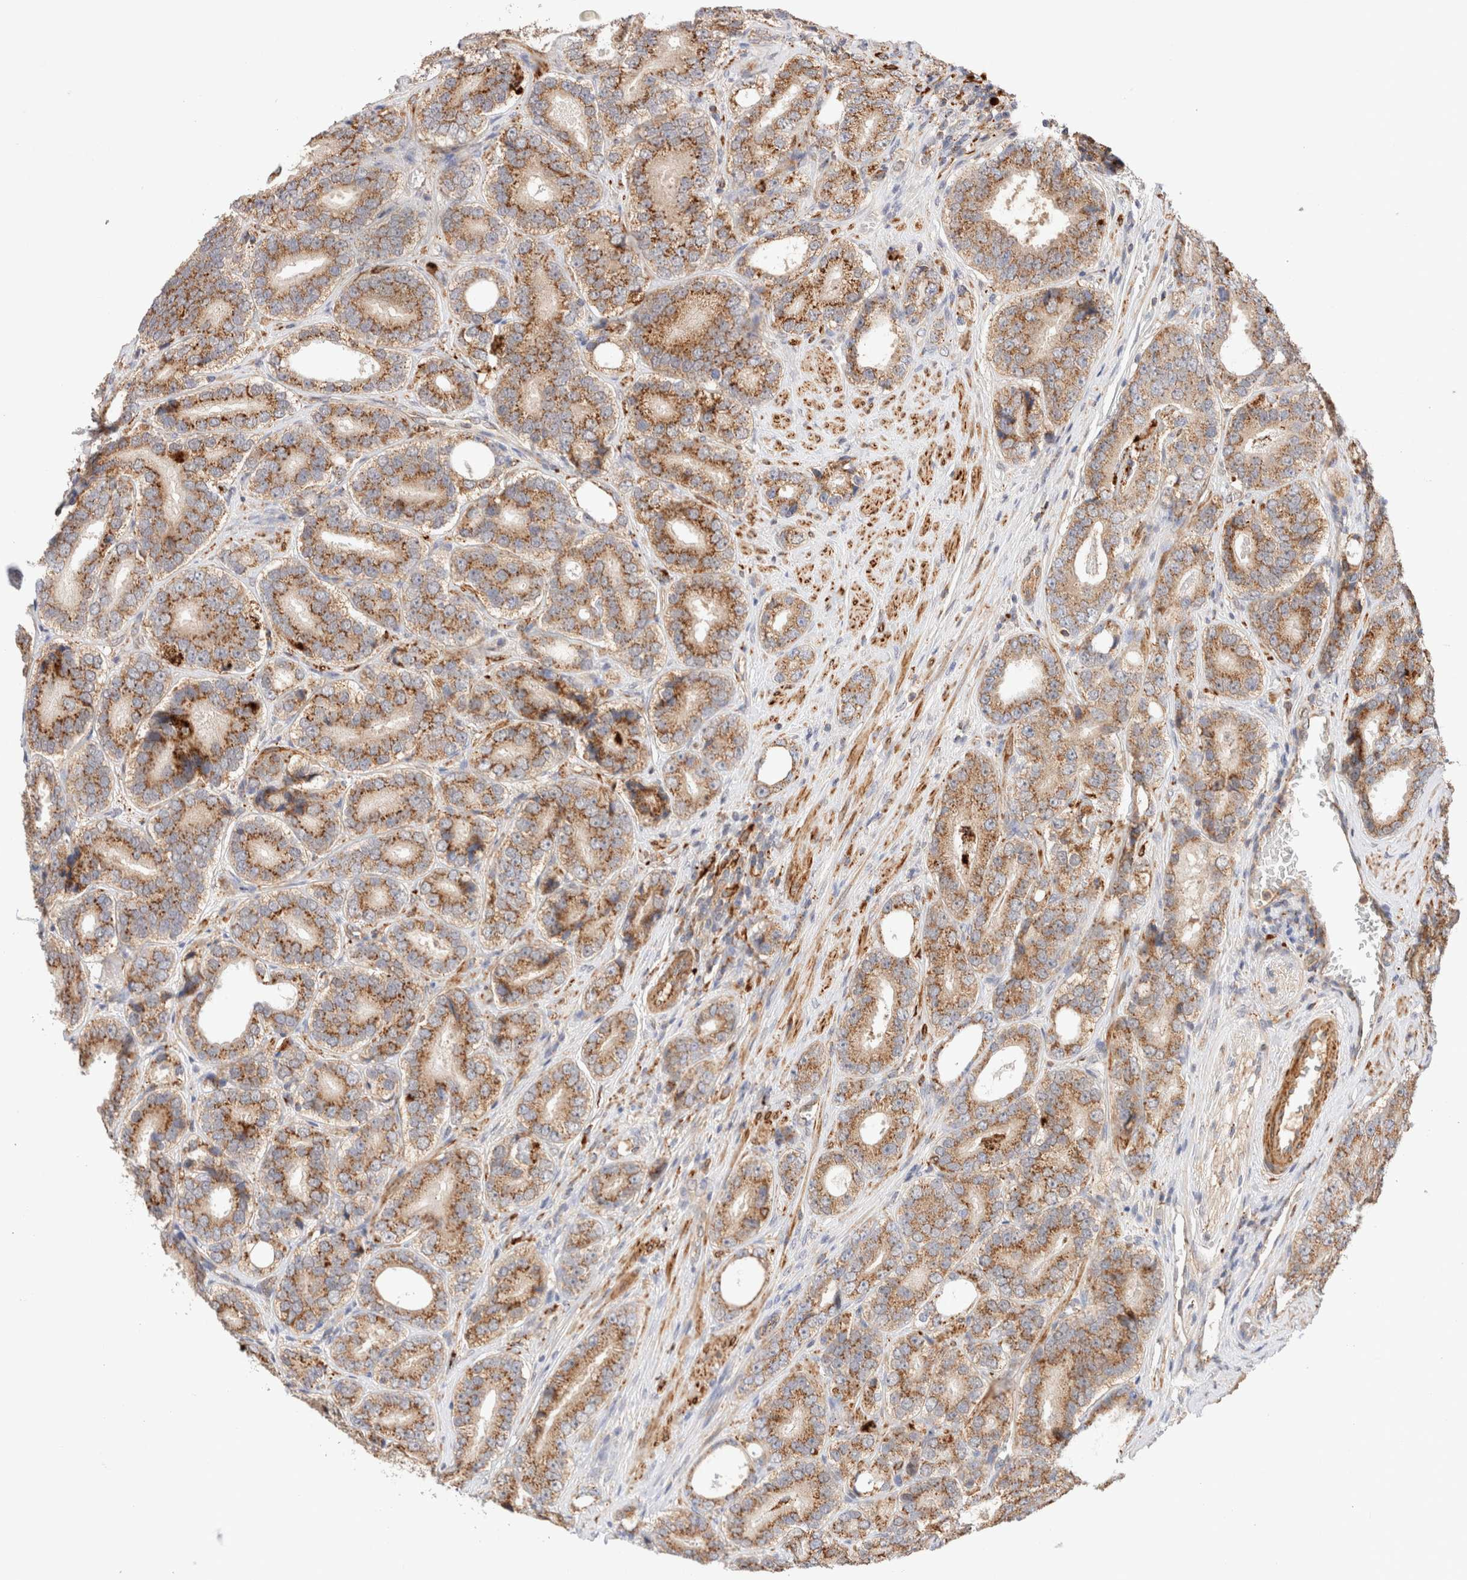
{"staining": {"intensity": "strong", "quantity": ">75%", "location": "cytoplasmic/membranous"}, "tissue": "prostate cancer", "cell_type": "Tumor cells", "image_type": "cancer", "snomed": [{"axis": "morphology", "description": "Adenocarcinoma, High grade"}, {"axis": "topography", "description": "Prostate"}], "caption": "Tumor cells demonstrate strong cytoplasmic/membranous positivity in approximately >75% of cells in prostate cancer (high-grade adenocarcinoma).", "gene": "RABEPK", "patient": {"sex": "male", "age": 56}}